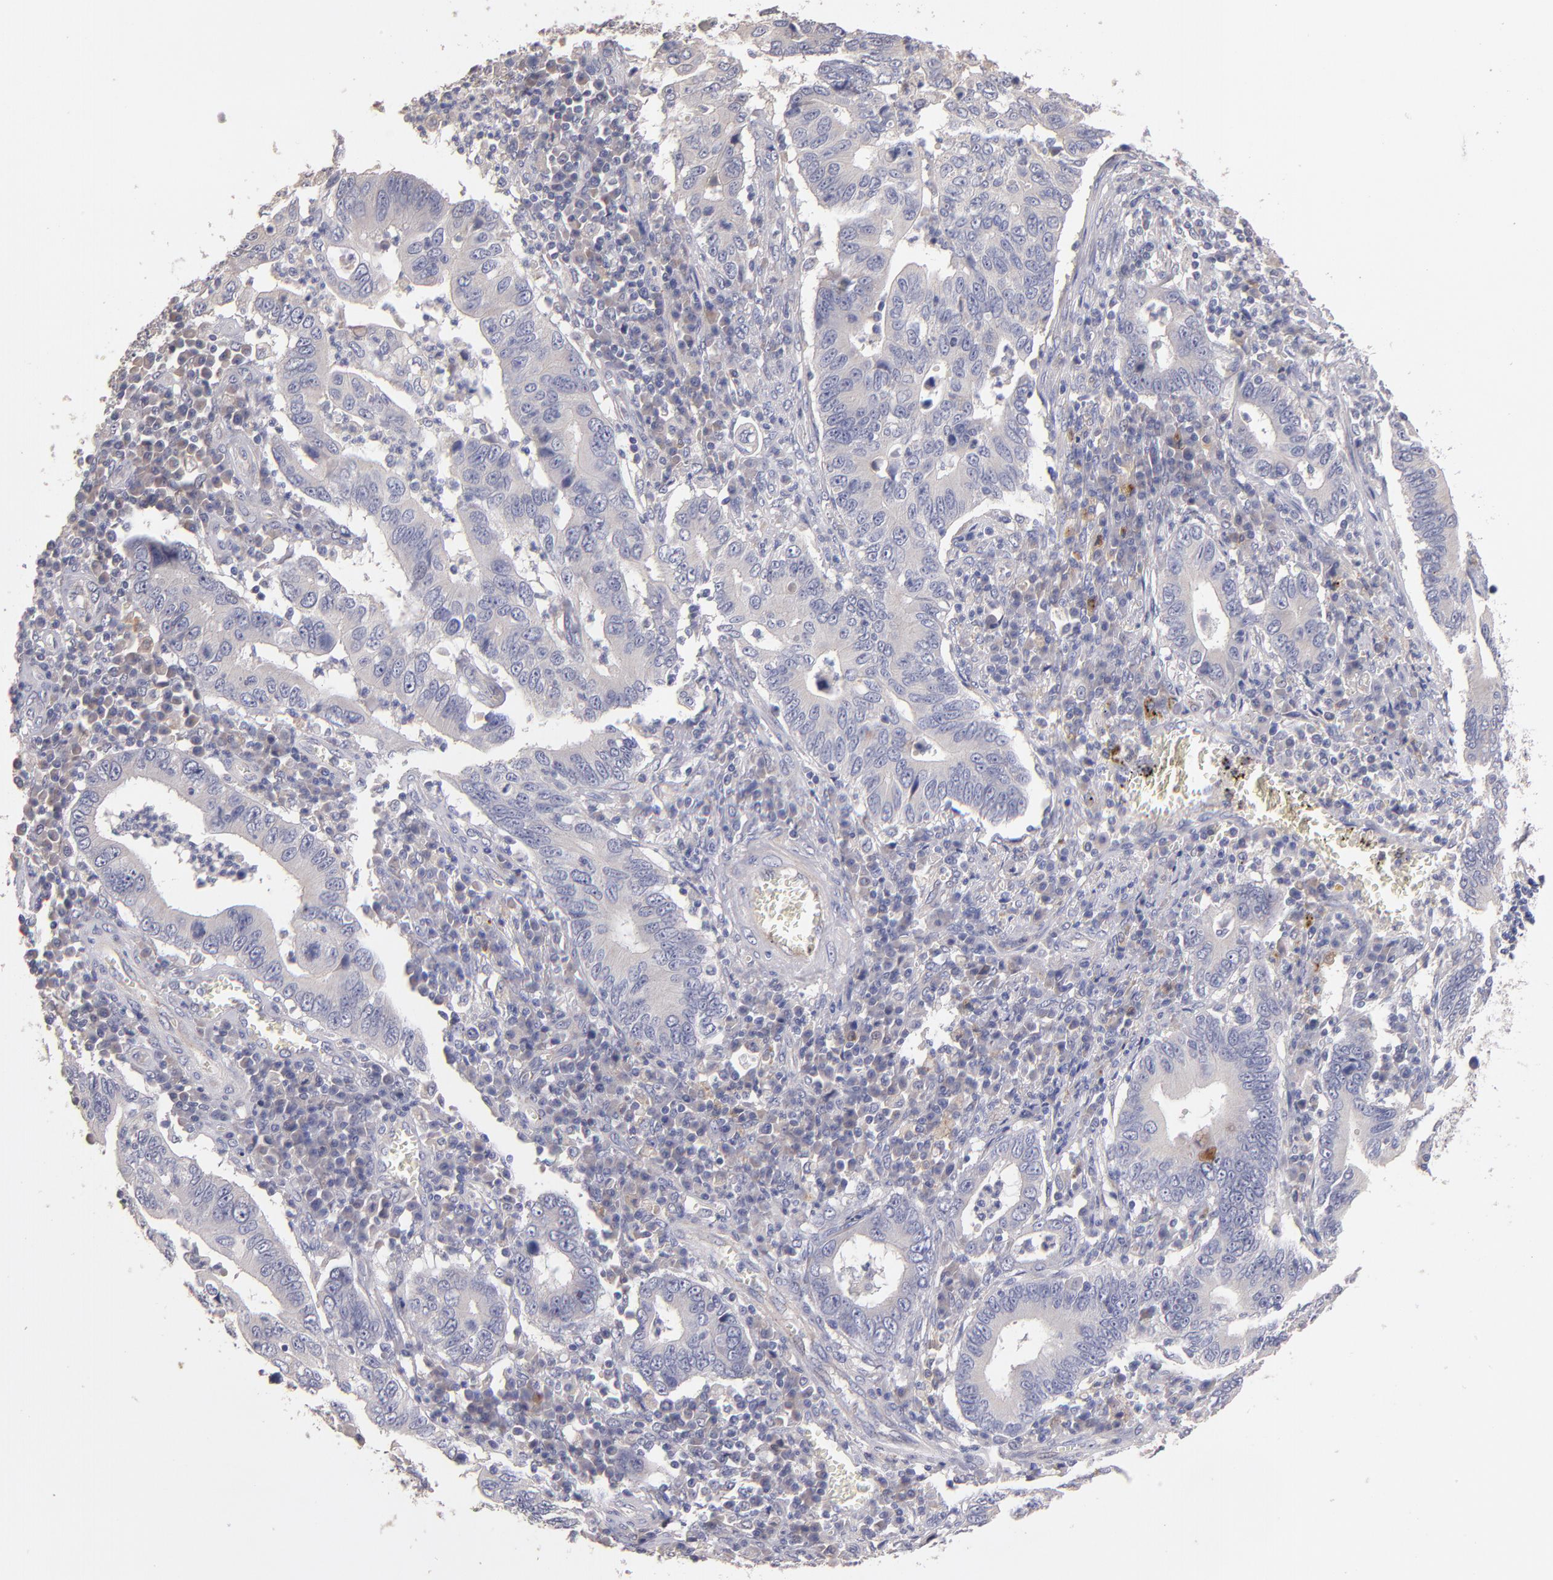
{"staining": {"intensity": "negative", "quantity": "none", "location": "none"}, "tissue": "stomach cancer", "cell_type": "Tumor cells", "image_type": "cancer", "snomed": [{"axis": "morphology", "description": "Adenocarcinoma, NOS"}, {"axis": "topography", "description": "Stomach, upper"}], "caption": "An IHC photomicrograph of stomach cancer (adenocarcinoma) is shown. There is no staining in tumor cells of stomach cancer (adenocarcinoma).", "gene": "MAGEE1", "patient": {"sex": "male", "age": 63}}